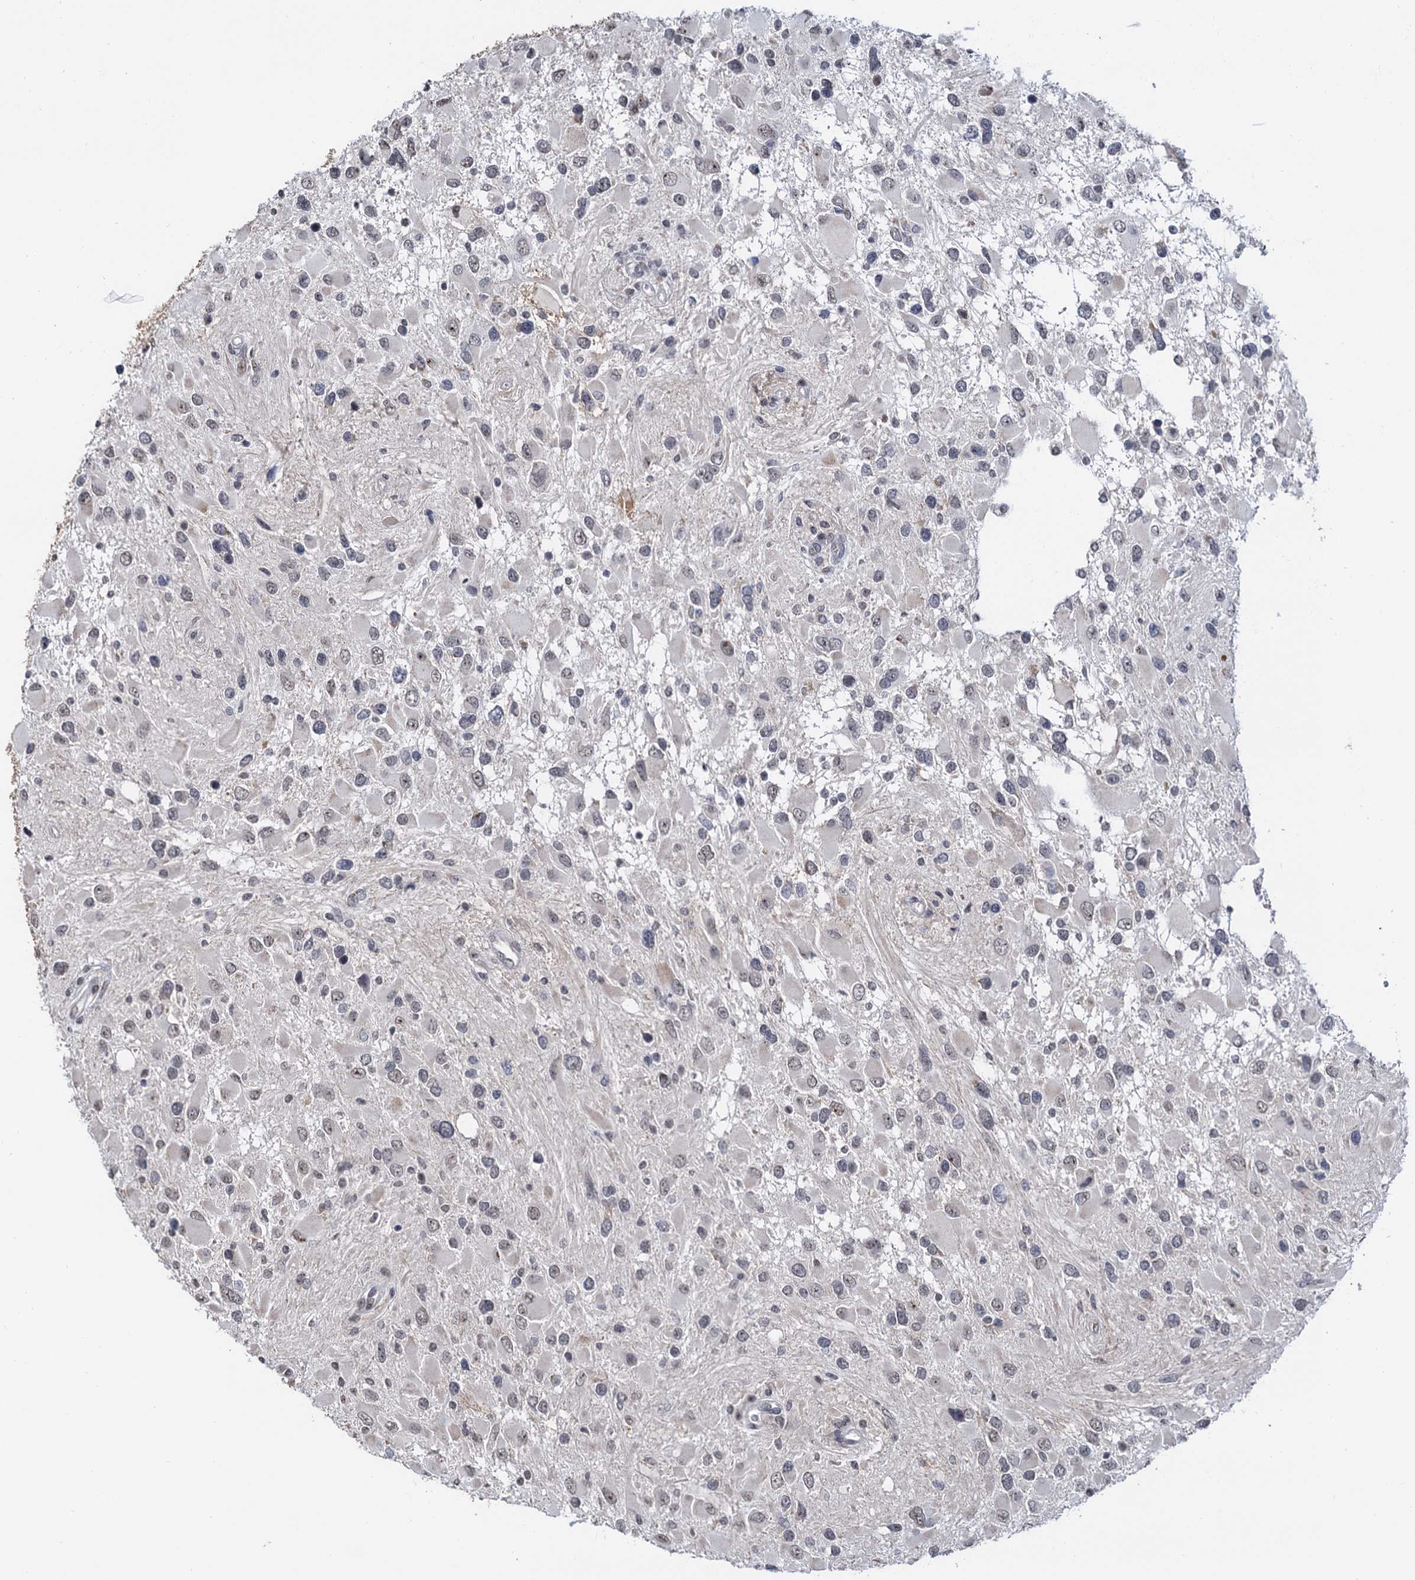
{"staining": {"intensity": "weak", "quantity": "<25%", "location": "nuclear"}, "tissue": "glioma", "cell_type": "Tumor cells", "image_type": "cancer", "snomed": [{"axis": "morphology", "description": "Glioma, malignant, High grade"}, {"axis": "topography", "description": "Brain"}], "caption": "This is an immunohistochemistry photomicrograph of malignant high-grade glioma. There is no expression in tumor cells.", "gene": "NAT10", "patient": {"sex": "male", "age": 53}}